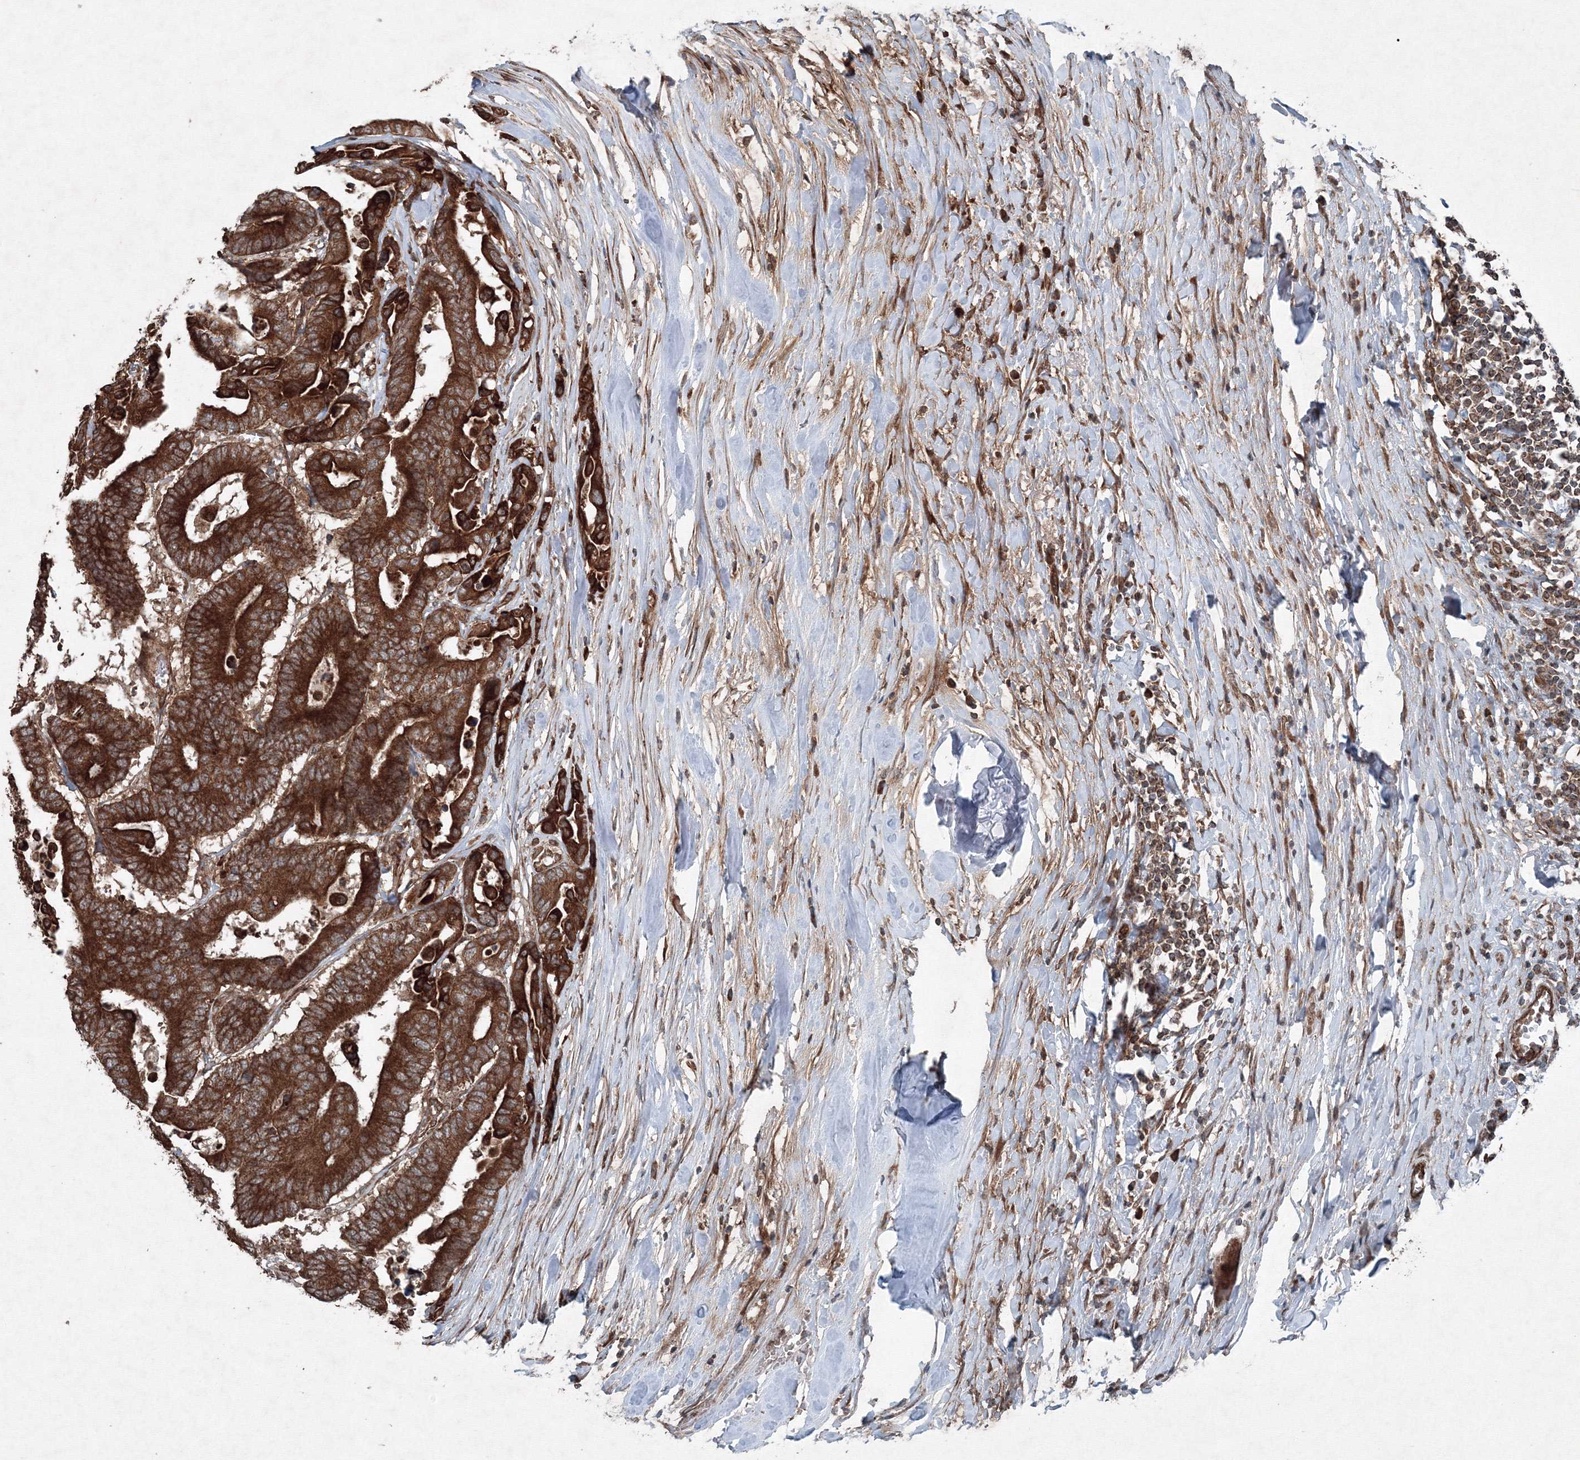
{"staining": {"intensity": "strong", "quantity": ">75%", "location": "cytoplasmic/membranous"}, "tissue": "colorectal cancer", "cell_type": "Tumor cells", "image_type": "cancer", "snomed": [{"axis": "morphology", "description": "Normal tissue, NOS"}, {"axis": "morphology", "description": "Adenocarcinoma, NOS"}, {"axis": "topography", "description": "Colon"}], "caption": "Immunohistochemistry (IHC) (DAB) staining of human colorectal cancer demonstrates strong cytoplasmic/membranous protein expression in approximately >75% of tumor cells.", "gene": "COPS7B", "patient": {"sex": "male", "age": 82}}